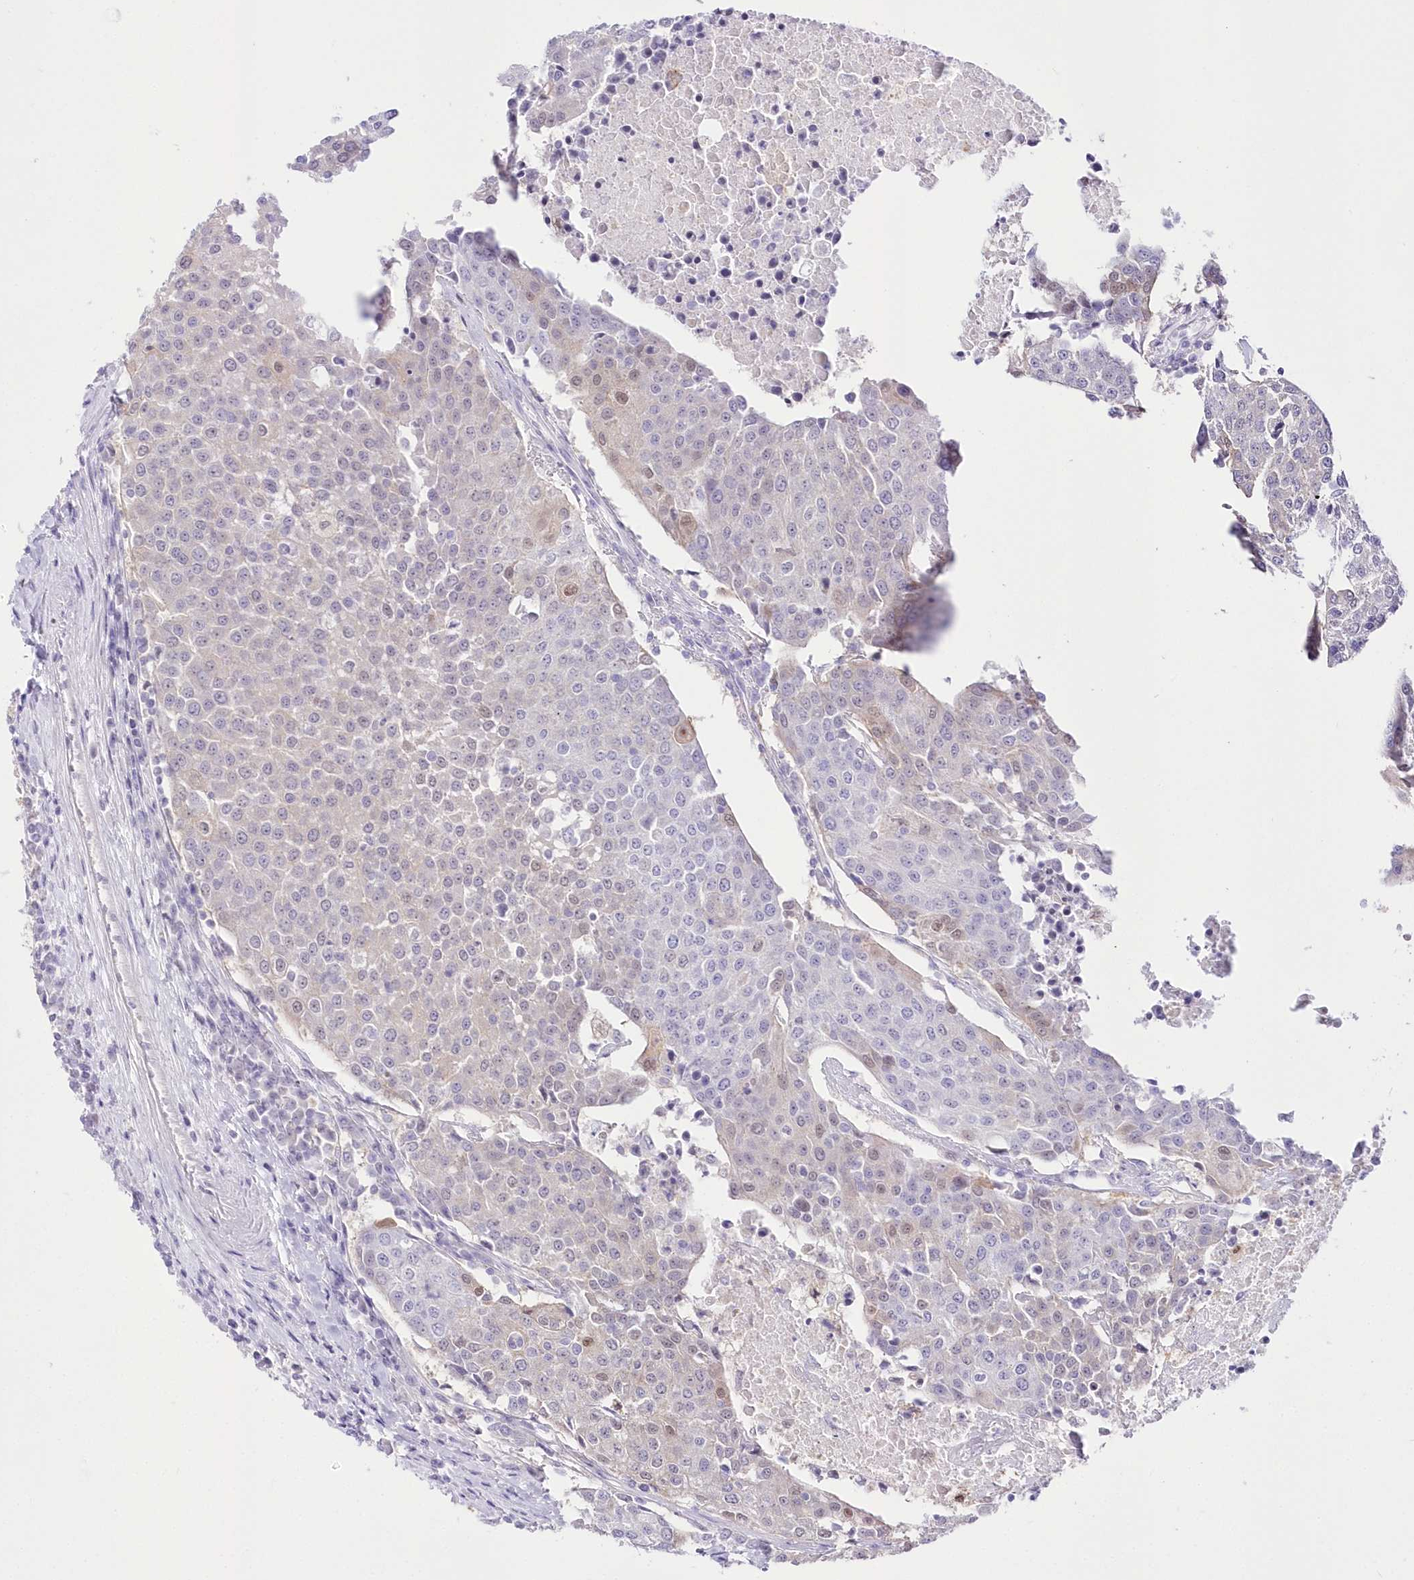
{"staining": {"intensity": "negative", "quantity": "none", "location": "none"}, "tissue": "urothelial cancer", "cell_type": "Tumor cells", "image_type": "cancer", "snomed": [{"axis": "morphology", "description": "Urothelial carcinoma, High grade"}, {"axis": "topography", "description": "Urinary bladder"}], "caption": "Tumor cells are negative for protein expression in human urothelial carcinoma (high-grade).", "gene": "UBA6", "patient": {"sex": "female", "age": 85}}